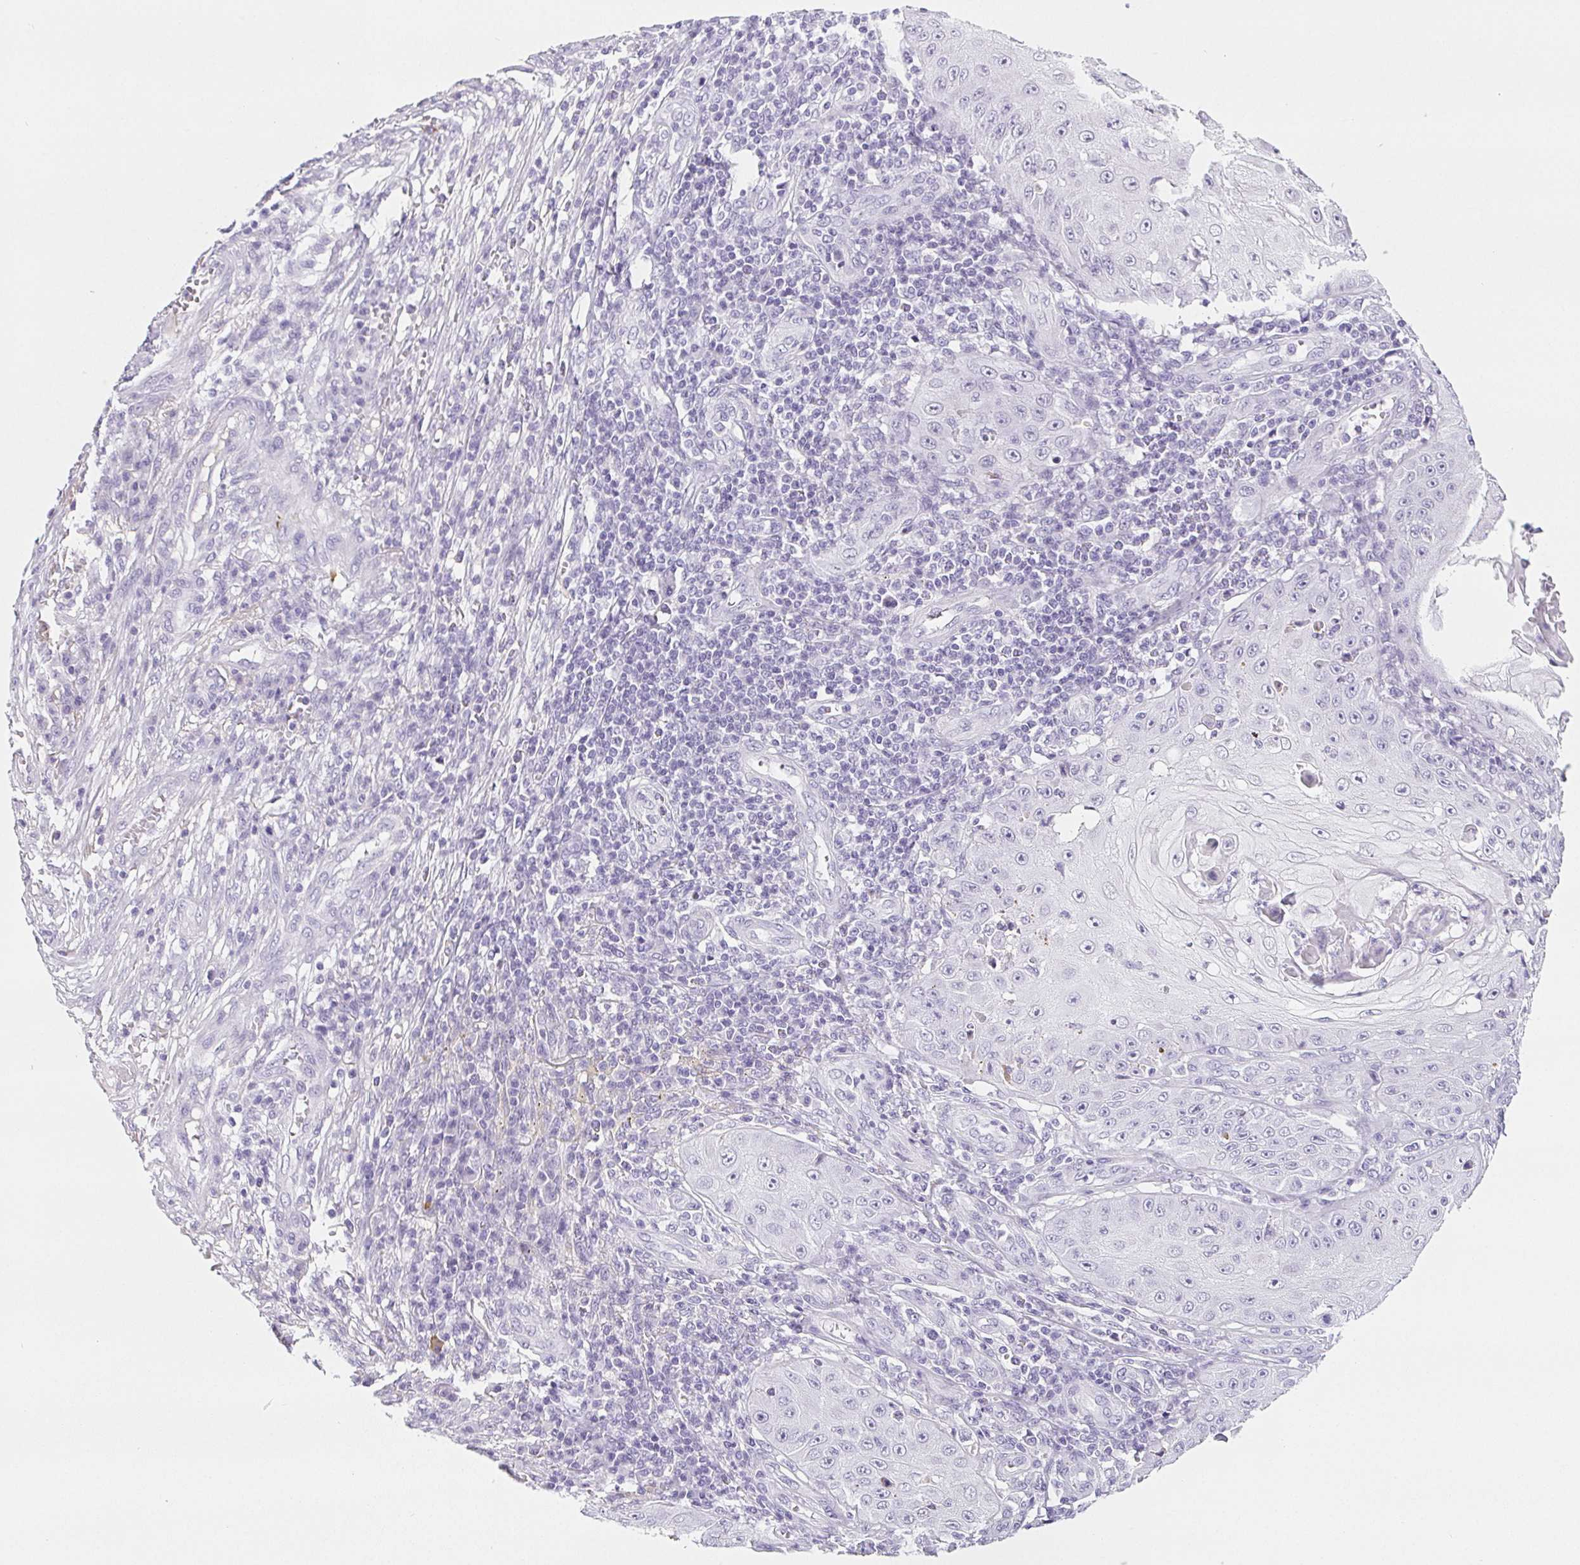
{"staining": {"intensity": "negative", "quantity": "none", "location": "none"}, "tissue": "skin cancer", "cell_type": "Tumor cells", "image_type": "cancer", "snomed": [{"axis": "morphology", "description": "Squamous cell carcinoma, NOS"}, {"axis": "topography", "description": "Skin"}], "caption": "Histopathology image shows no protein positivity in tumor cells of skin cancer (squamous cell carcinoma) tissue.", "gene": "VTN", "patient": {"sex": "male", "age": 70}}